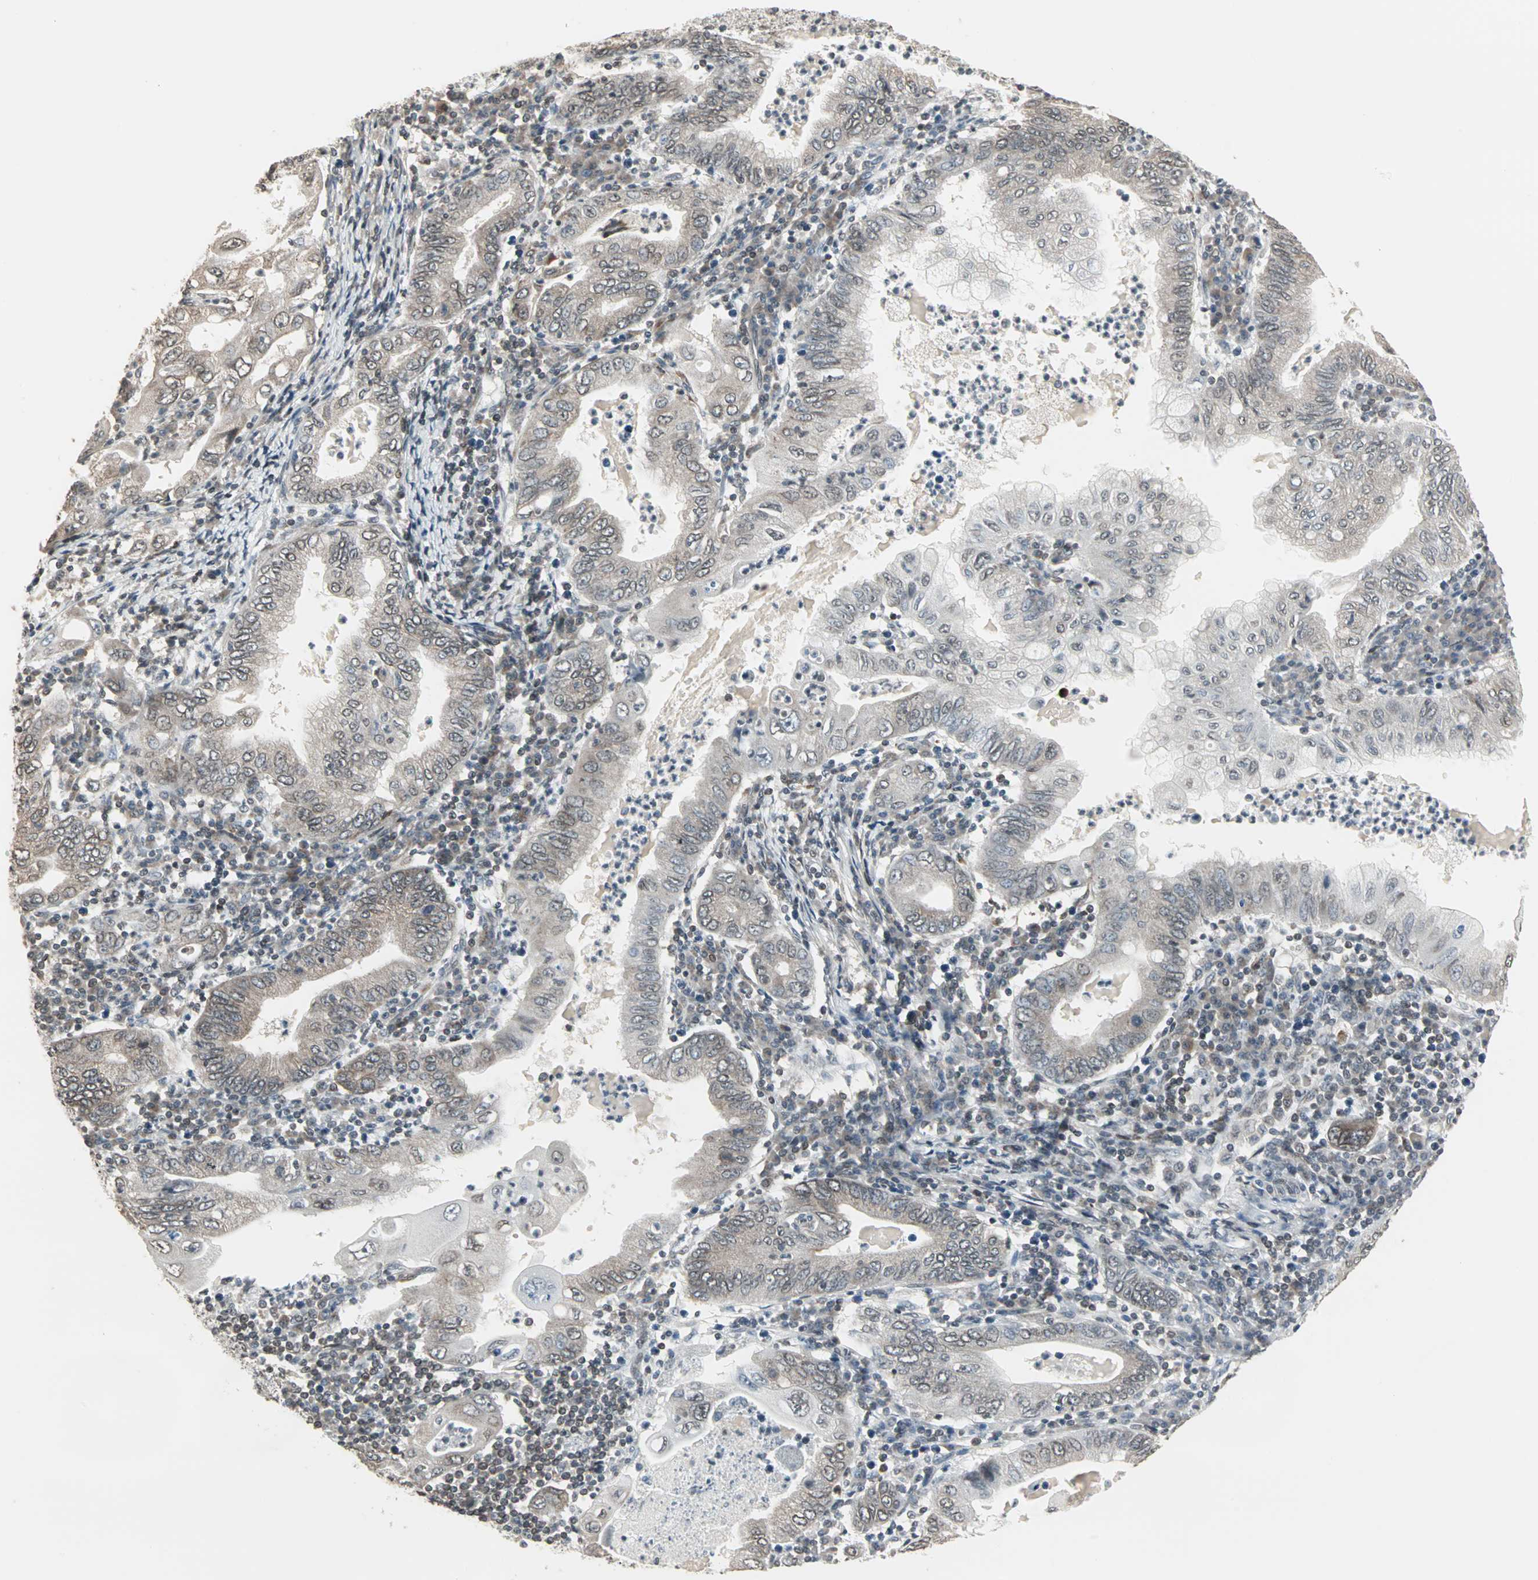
{"staining": {"intensity": "moderate", "quantity": "25%-75%", "location": "cytoplasmic/membranous"}, "tissue": "stomach cancer", "cell_type": "Tumor cells", "image_type": "cancer", "snomed": [{"axis": "morphology", "description": "Normal tissue, NOS"}, {"axis": "morphology", "description": "Adenocarcinoma, NOS"}, {"axis": "topography", "description": "Esophagus"}, {"axis": "topography", "description": "Stomach, upper"}, {"axis": "topography", "description": "Peripheral nerve tissue"}], "caption": "Immunohistochemistry (IHC) of human stomach cancer (adenocarcinoma) demonstrates medium levels of moderate cytoplasmic/membranous positivity in approximately 25%-75% of tumor cells. The staining is performed using DAB brown chromogen to label protein expression. The nuclei are counter-stained blue using hematoxylin.", "gene": "CBLC", "patient": {"sex": "male", "age": 62}}